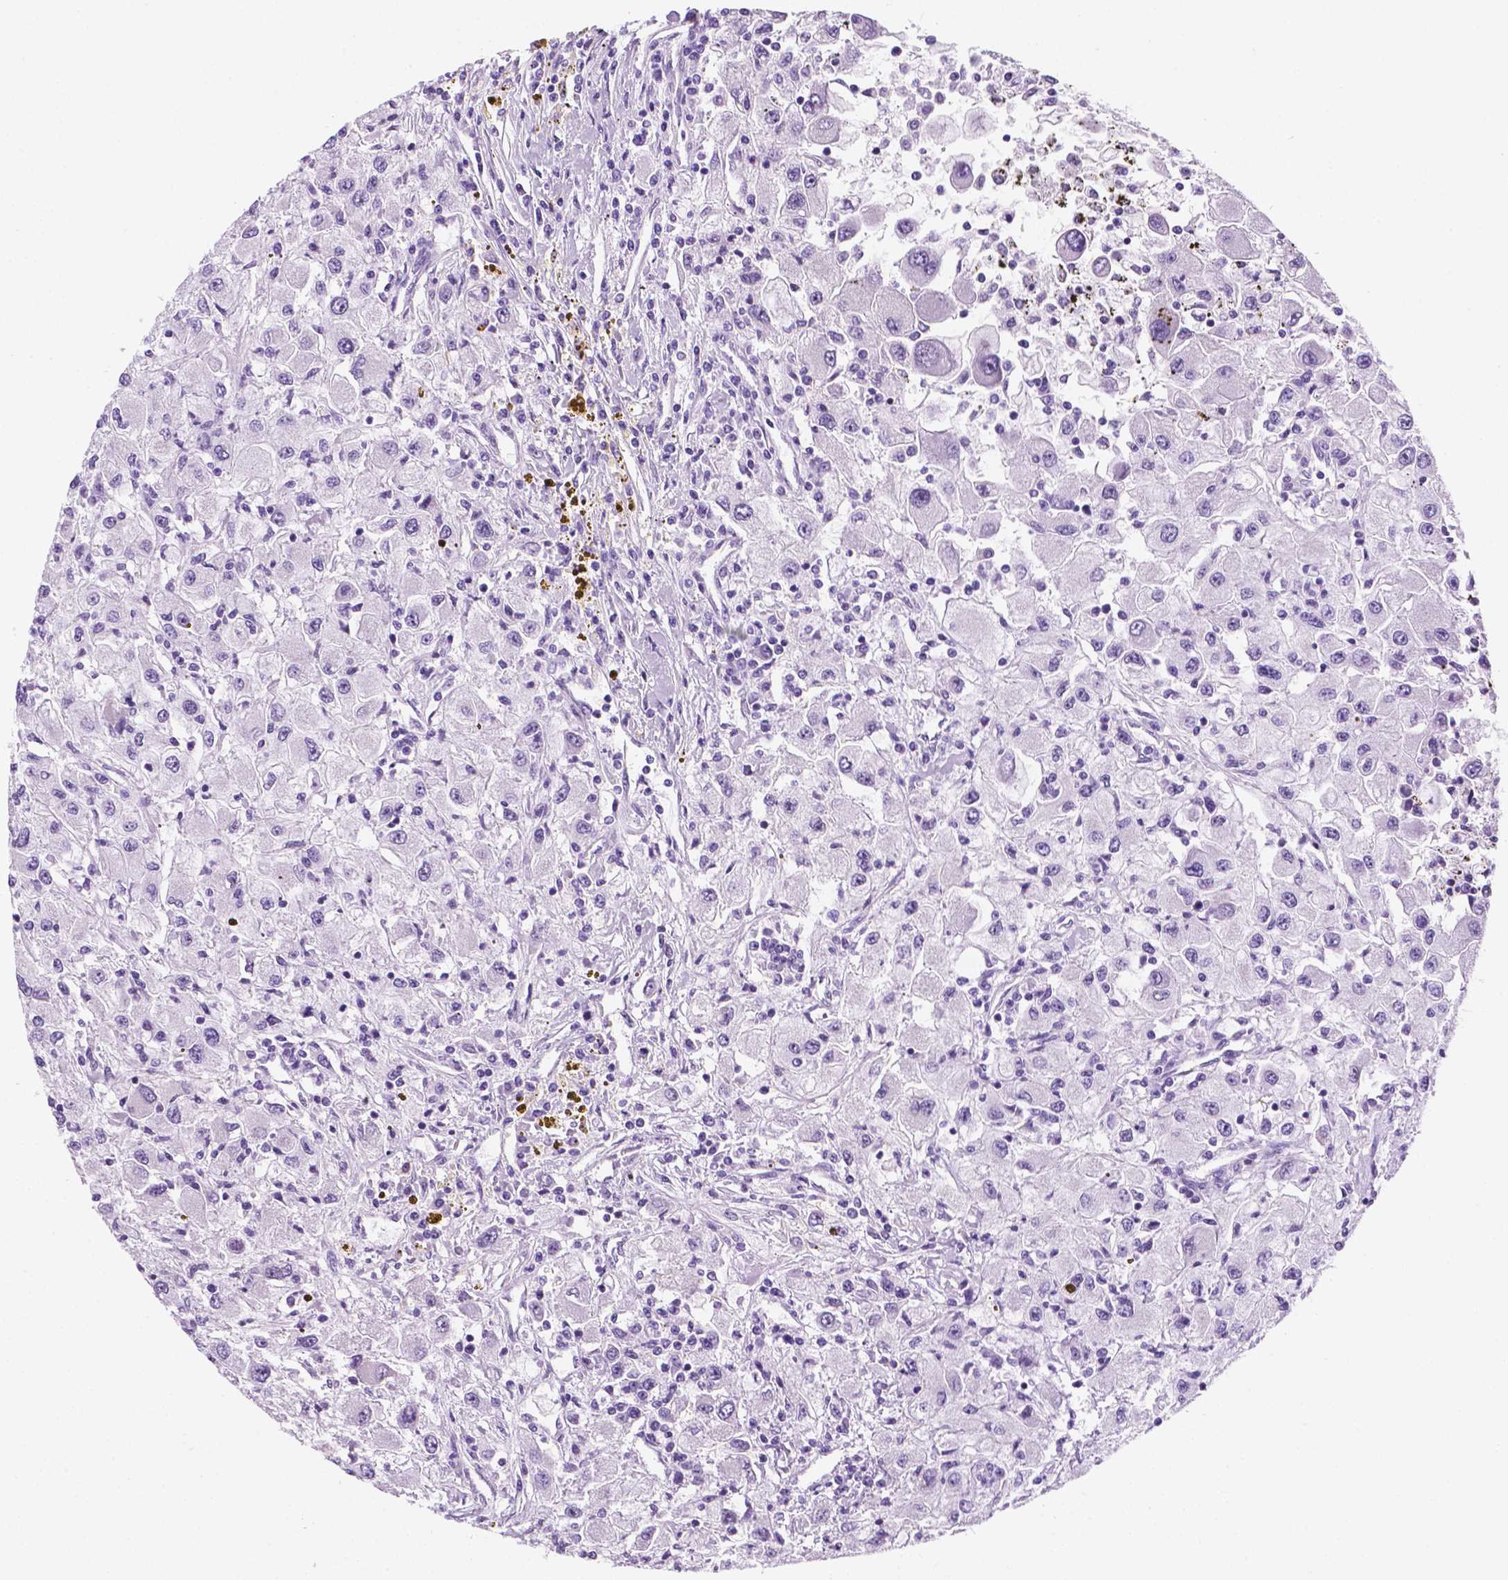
{"staining": {"intensity": "negative", "quantity": "none", "location": "none"}, "tissue": "renal cancer", "cell_type": "Tumor cells", "image_type": "cancer", "snomed": [{"axis": "morphology", "description": "Adenocarcinoma, NOS"}, {"axis": "topography", "description": "Kidney"}], "caption": "Immunohistochemistry (IHC) of human renal cancer displays no staining in tumor cells.", "gene": "PPL", "patient": {"sex": "female", "age": 67}}